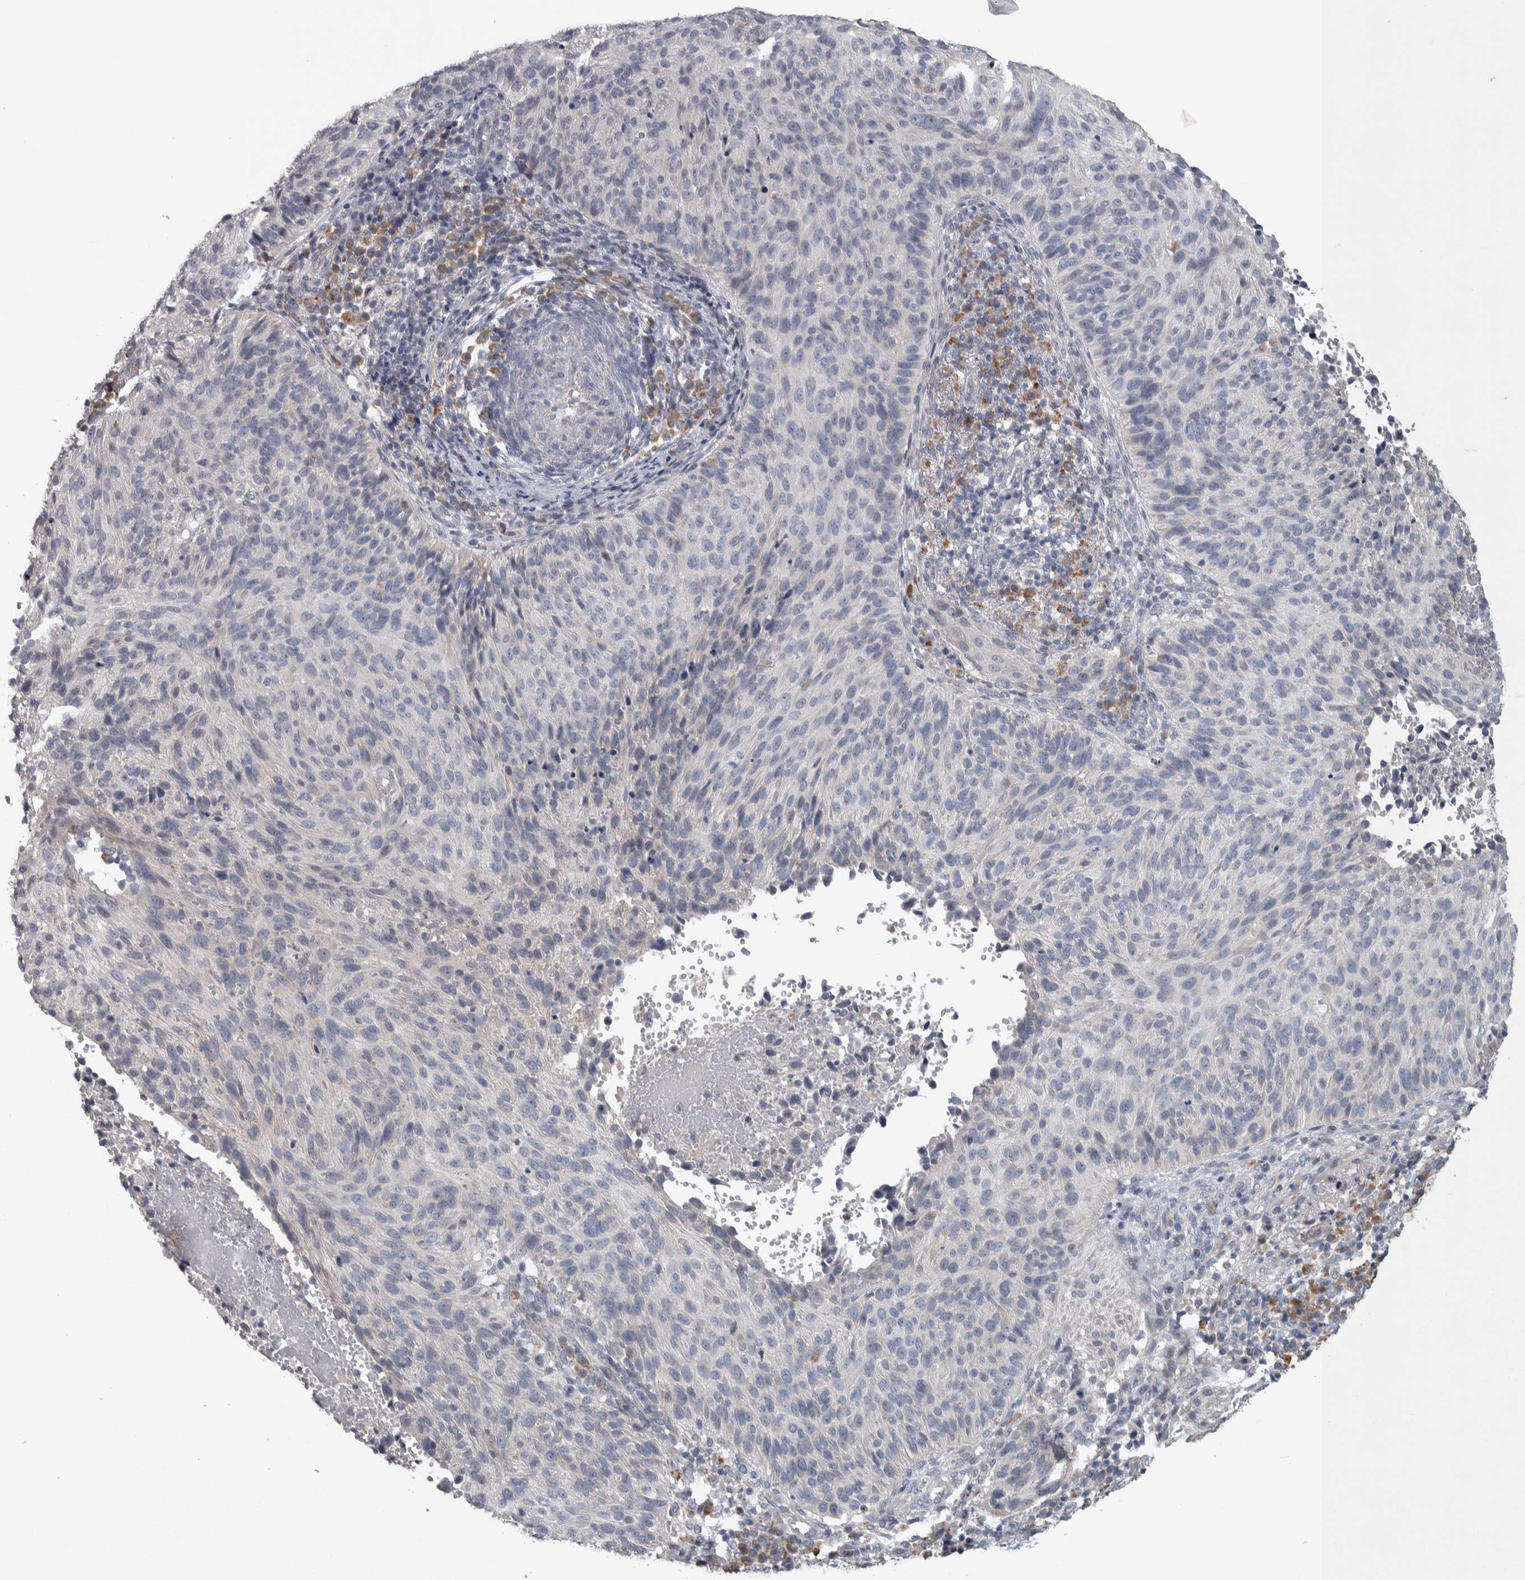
{"staining": {"intensity": "negative", "quantity": "none", "location": "none"}, "tissue": "cervical cancer", "cell_type": "Tumor cells", "image_type": "cancer", "snomed": [{"axis": "morphology", "description": "Squamous cell carcinoma, NOS"}, {"axis": "topography", "description": "Cervix"}], "caption": "Immunohistochemistry of human squamous cell carcinoma (cervical) demonstrates no positivity in tumor cells.", "gene": "SRP68", "patient": {"sex": "female", "age": 74}}